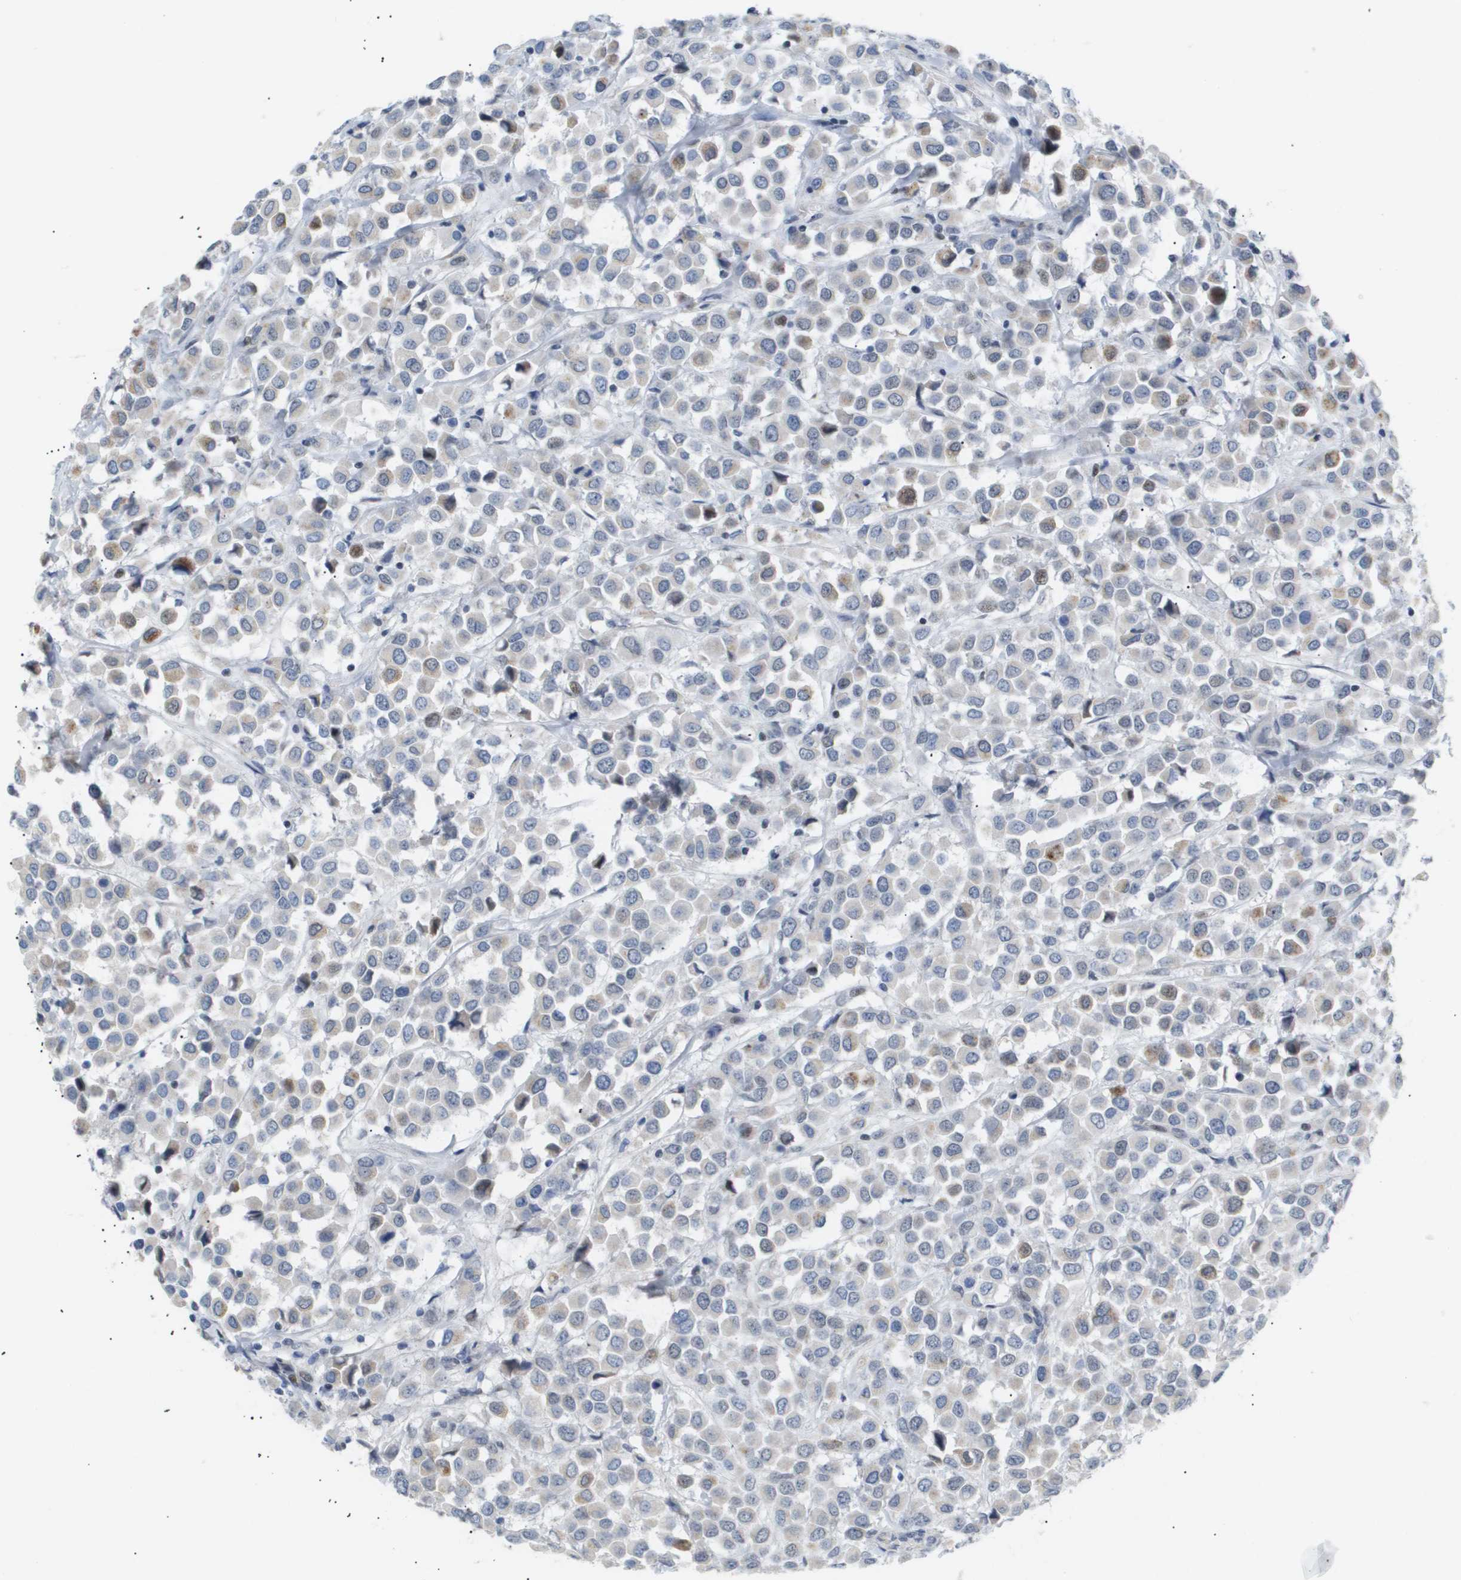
{"staining": {"intensity": "moderate", "quantity": "<25%", "location": "cytoplasmic/membranous"}, "tissue": "breast cancer", "cell_type": "Tumor cells", "image_type": "cancer", "snomed": [{"axis": "morphology", "description": "Duct carcinoma"}, {"axis": "topography", "description": "Breast"}], "caption": "DAB (3,3'-diaminobenzidine) immunohistochemical staining of human breast invasive ductal carcinoma reveals moderate cytoplasmic/membranous protein positivity in approximately <25% of tumor cells.", "gene": "PPARD", "patient": {"sex": "female", "age": 61}}